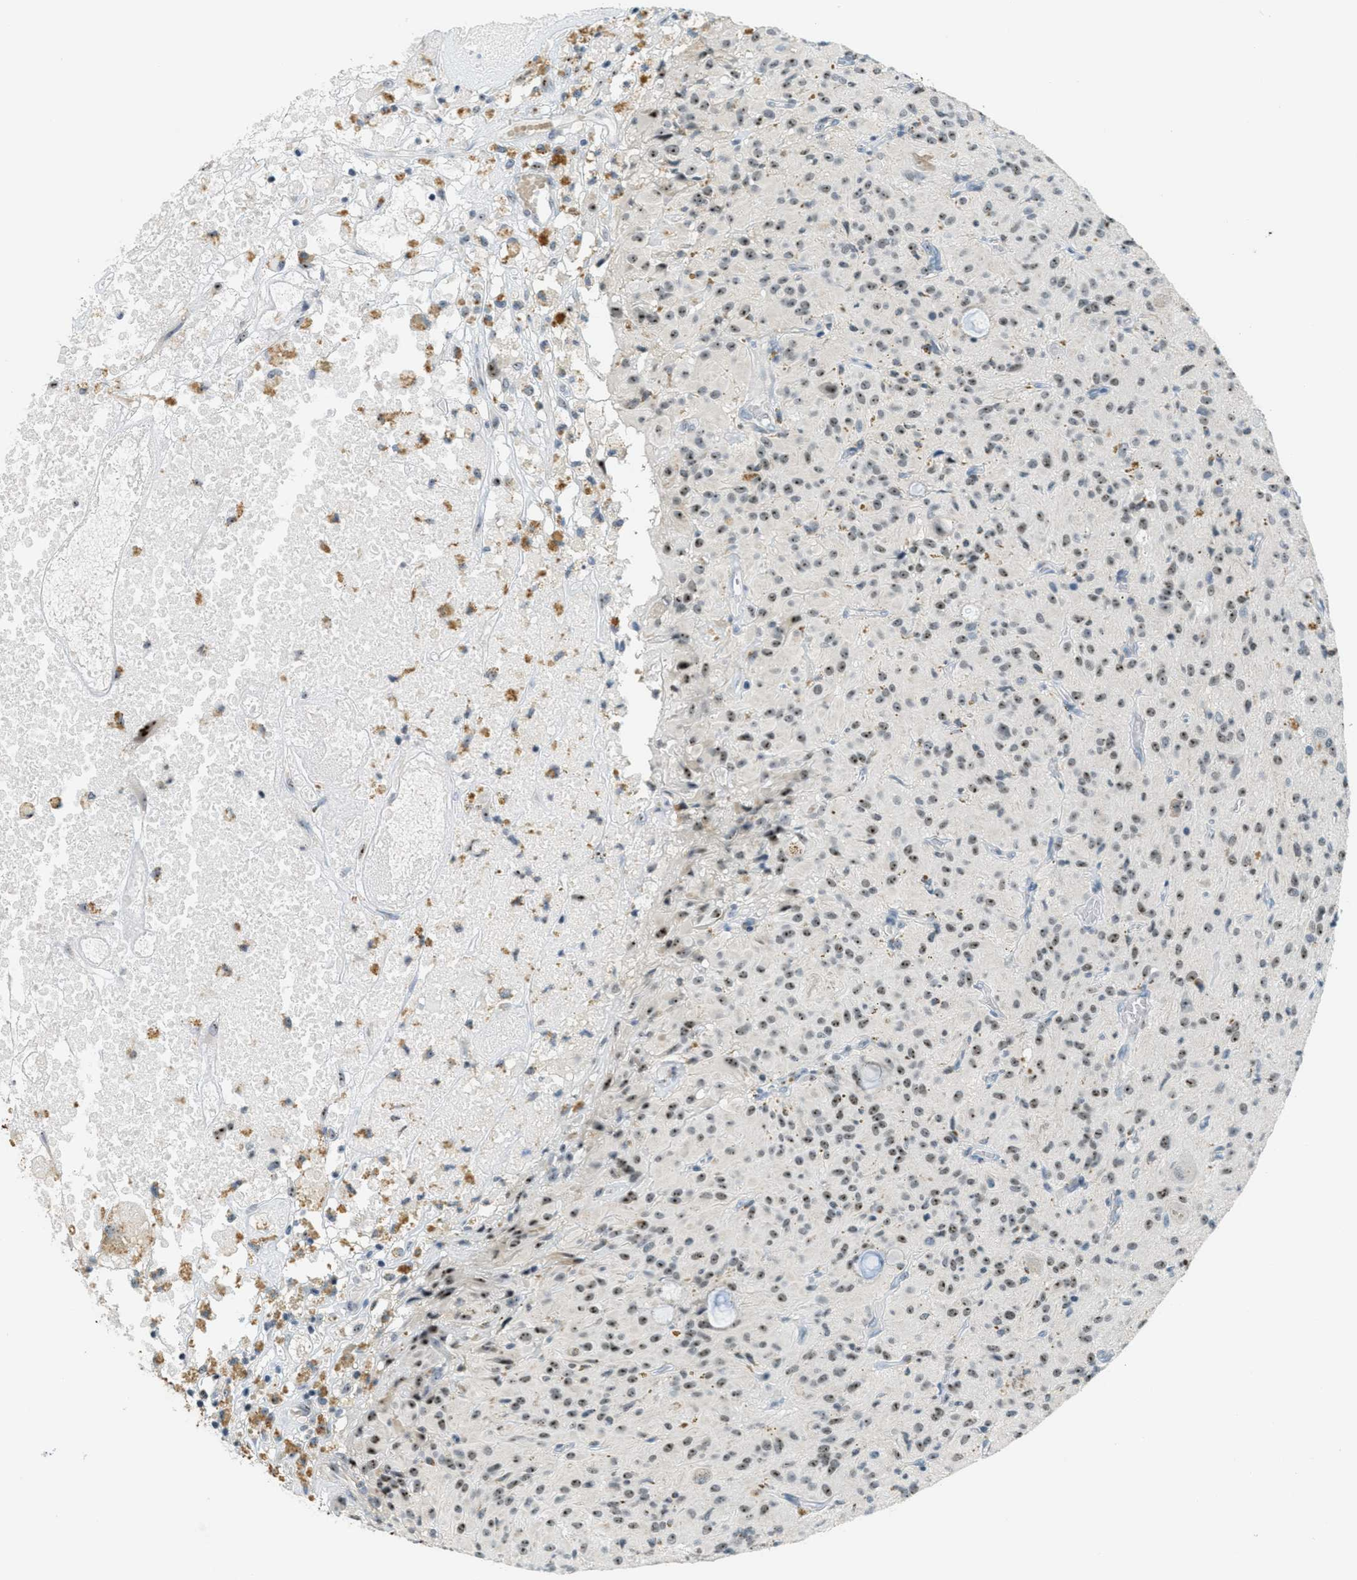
{"staining": {"intensity": "moderate", "quantity": "25%-75%", "location": "nuclear"}, "tissue": "glioma", "cell_type": "Tumor cells", "image_type": "cancer", "snomed": [{"axis": "morphology", "description": "Glioma, malignant, High grade"}, {"axis": "topography", "description": "Brain"}], "caption": "Glioma tissue demonstrates moderate nuclear positivity in about 25%-75% of tumor cells, visualized by immunohistochemistry. (DAB (3,3'-diaminobenzidine) IHC, brown staining for protein, blue staining for nuclei).", "gene": "DDX47", "patient": {"sex": "female", "age": 59}}